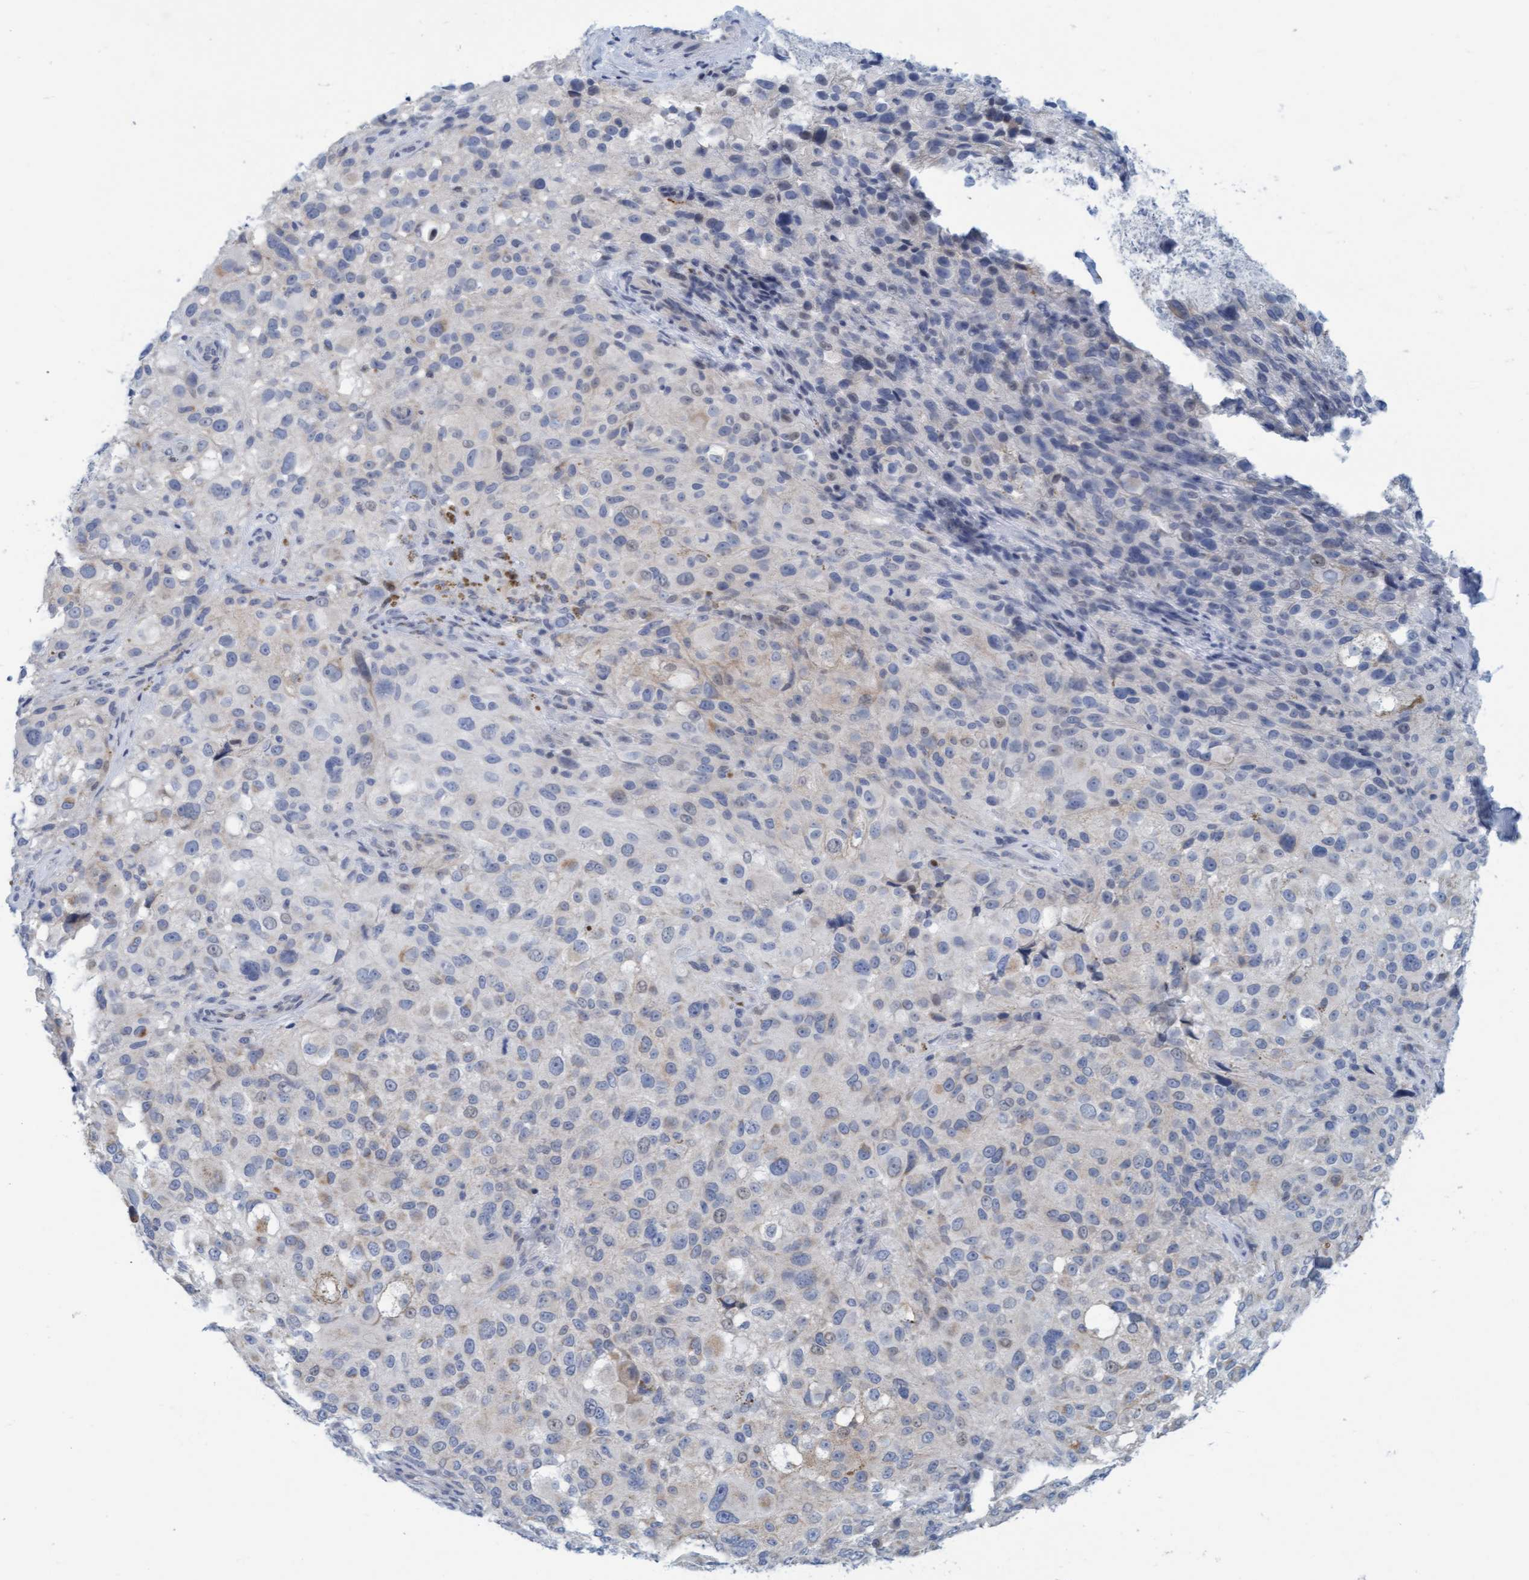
{"staining": {"intensity": "negative", "quantity": "none", "location": "none"}, "tissue": "melanoma", "cell_type": "Tumor cells", "image_type": "cancer", "snomed": [{"axis": "morphology", "description": "Necrosis, NOS"}, {"axis": "morphology", "description": "Malignant melanoma, NOS"}, {"axis": "topography", "description": "Skin"}], "caption": "Immunohistochemistry image of neoplastic tissue: human melanoma stained with DAB (3,3'-diaminobenzidine) displays no significant protein positivity in tumor cells.", "gene": "CPA3", "patient": {"sex": "female", "age": 87}}